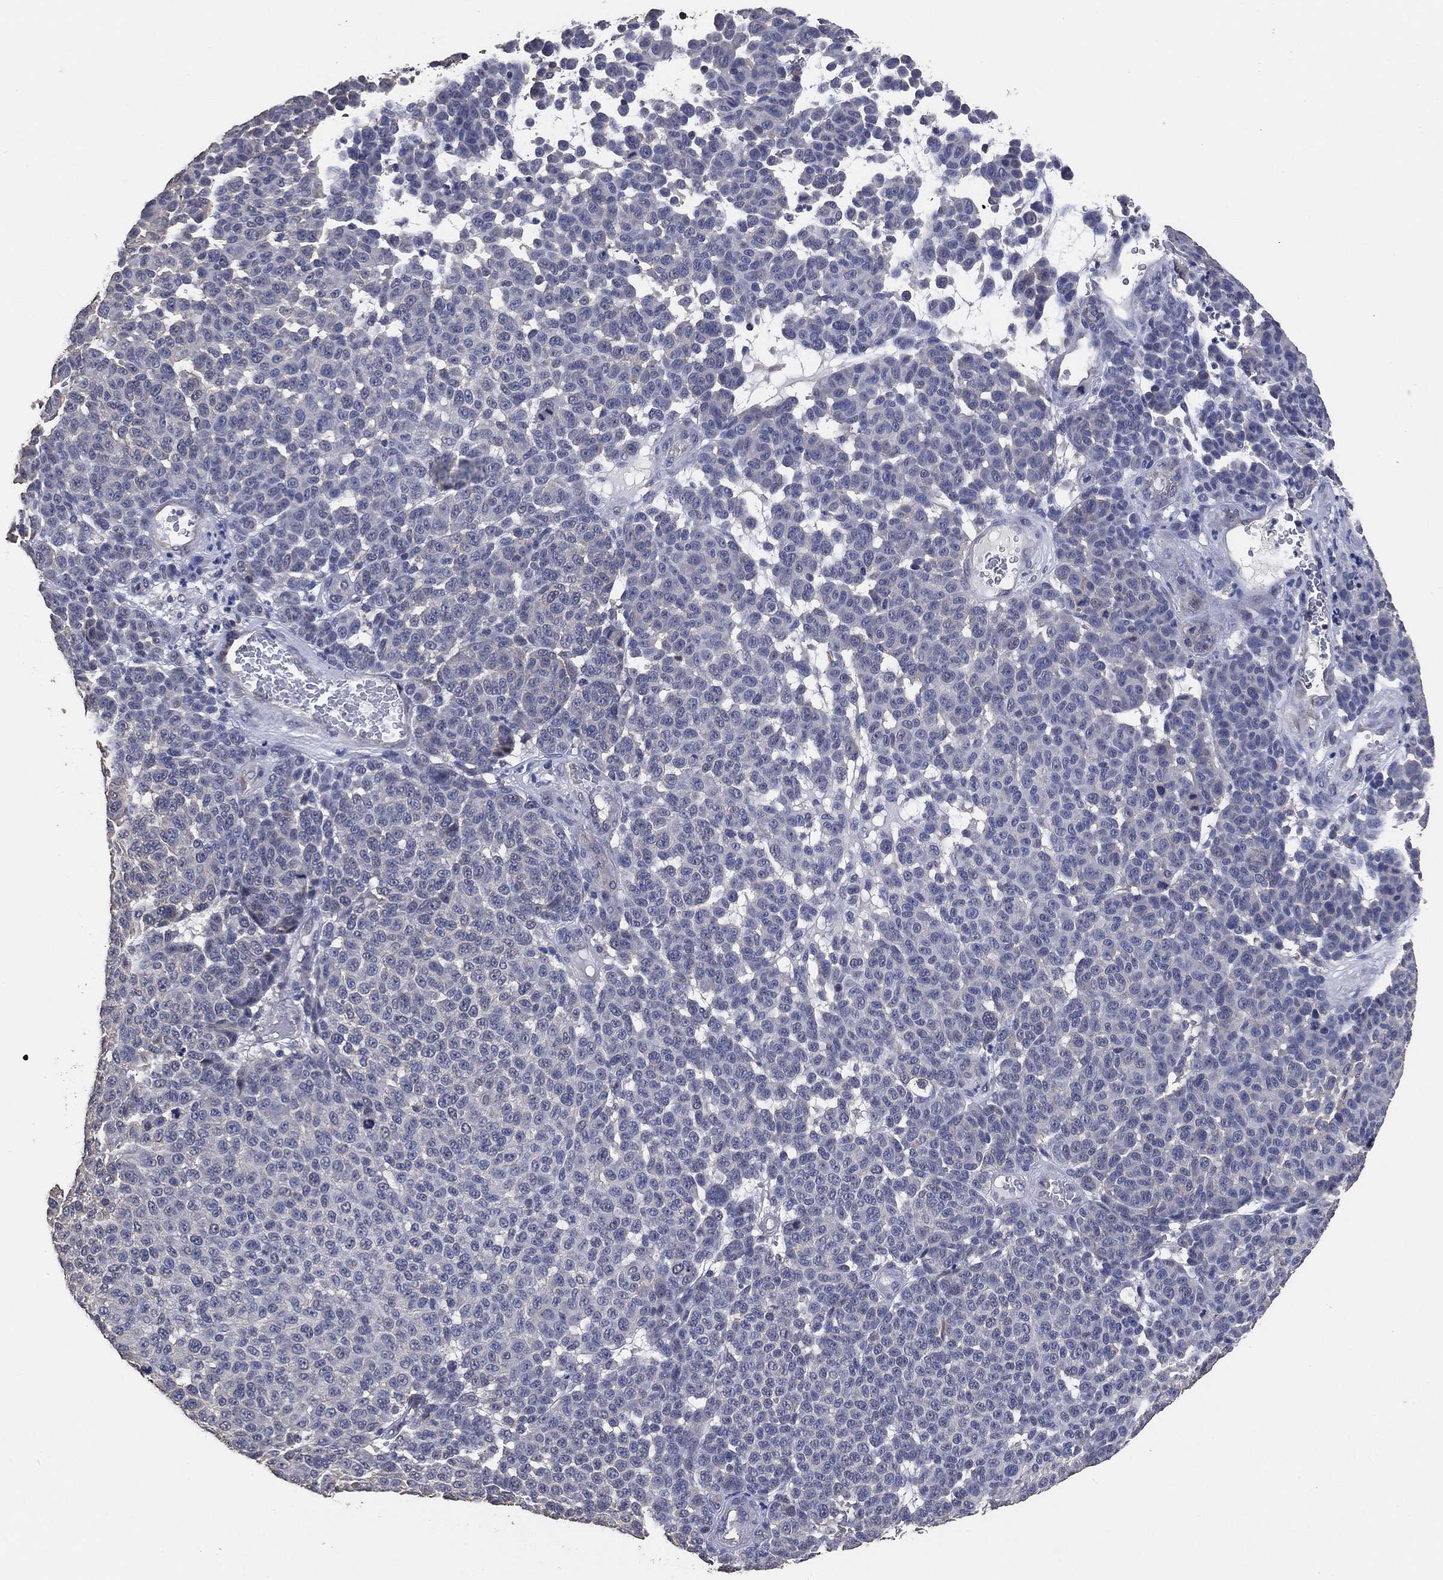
{"staining": {"intensity": "negative", "quantity": "none", "location": "none"}, "tissue": "melanoma", "cell_type": "Tumor cells", "image_type": "cancer", "snomed": [{"axis": "morphology", "description": "Malignant melanoma, NOS"}, {"axis": "topography", "description": "Skin"}], "caption": "High magnification brightfield microscopy of melanoma stained with DAB (brown) and counterstained with hematoxylin (blue): tumor cells show no significant expression.", "gene": "KLK5", "patient": {"sex": "male", "age": 59}}